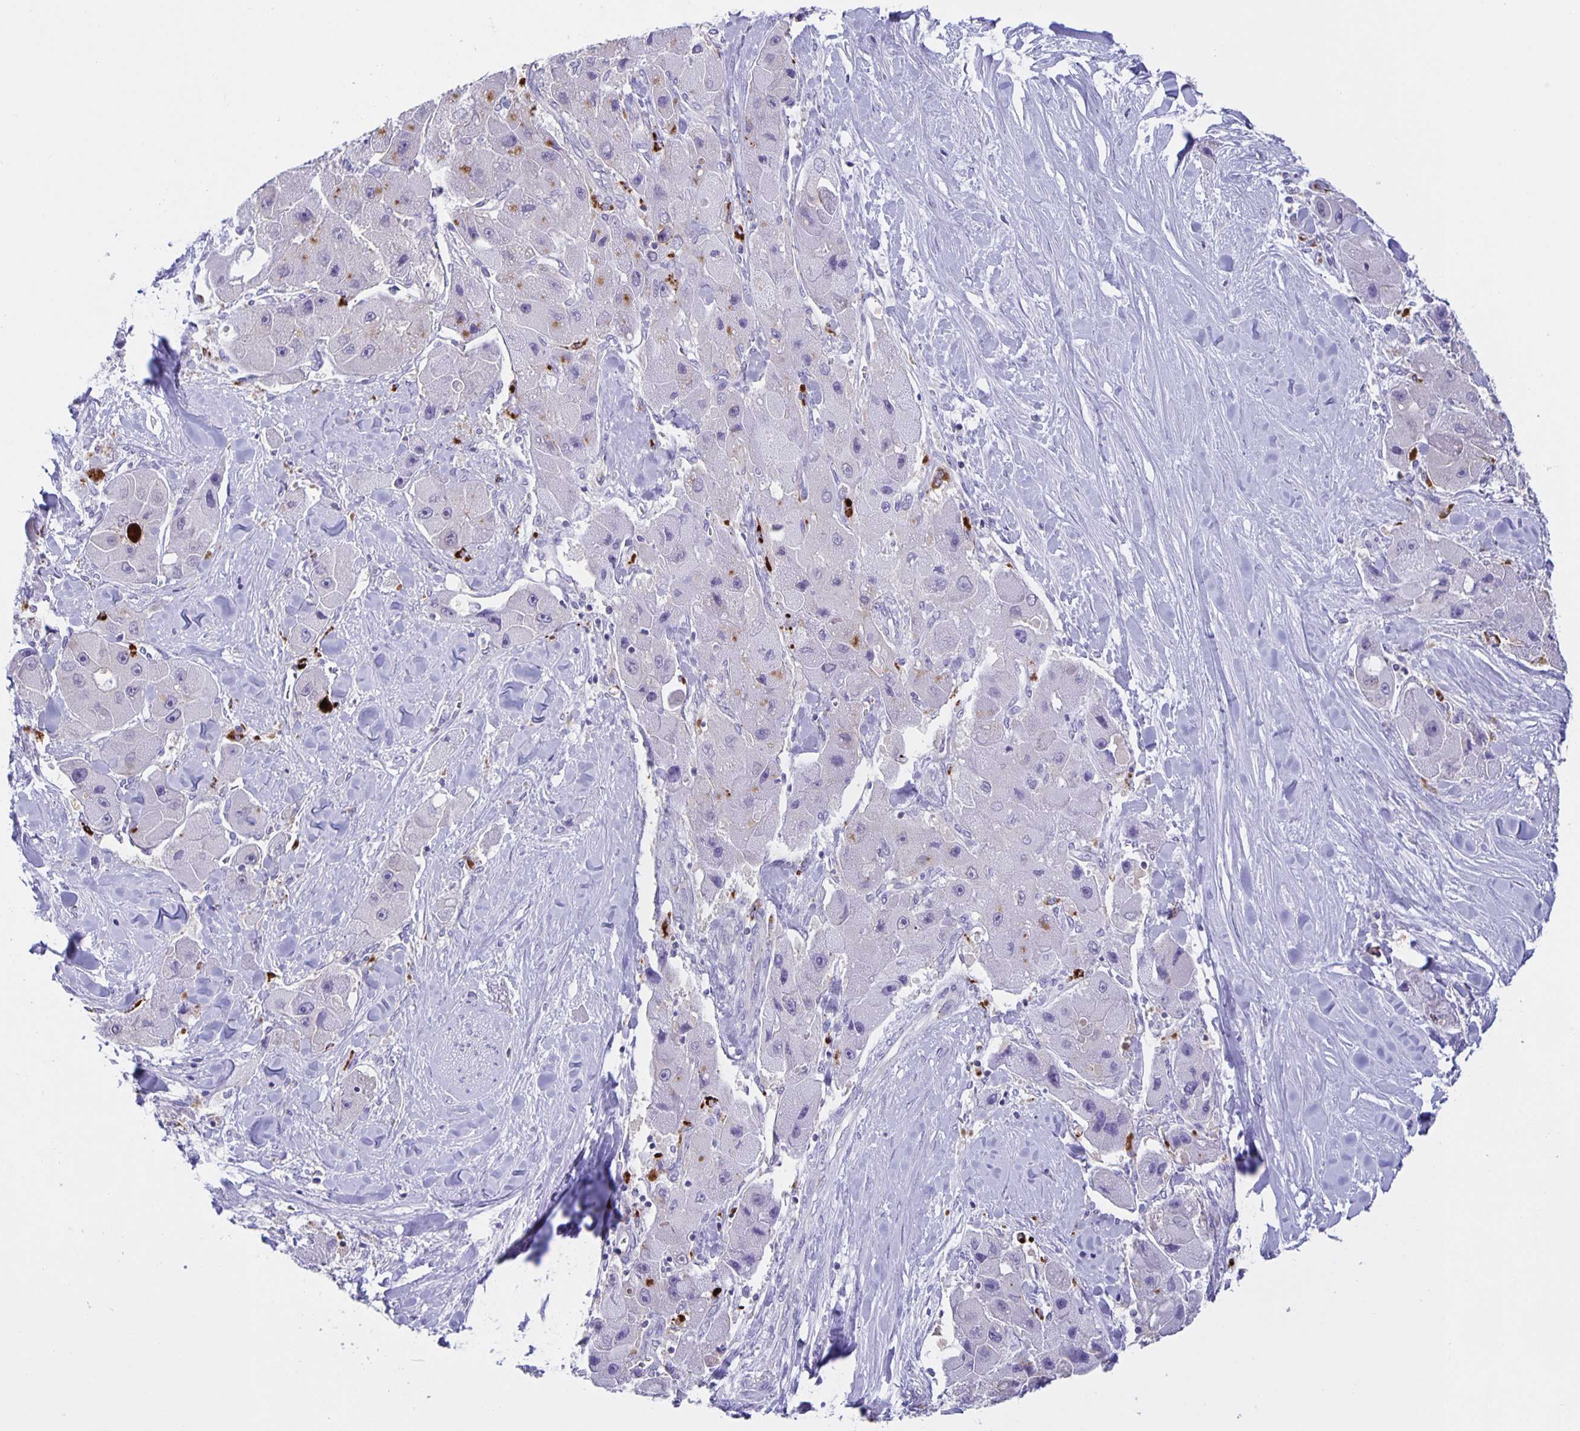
{"staining": {"intensity": "negative", "quantity": "none", "location": "none"}, "tissue": "liver cancer", "cell_type": "Tumor cells", "image_type": "cancer", "snomed": [{"axis": "morphology", "description": "Carcinoma, Hepatocellular, NOS"}, {"axis": "topography", "description": "Liver"}], "caption": "Tumor cells show no significant protein expression in liver hepatocellular carcinoma.", "gene": "LIPA", "patient": {"sex": "male", "age": 24}}